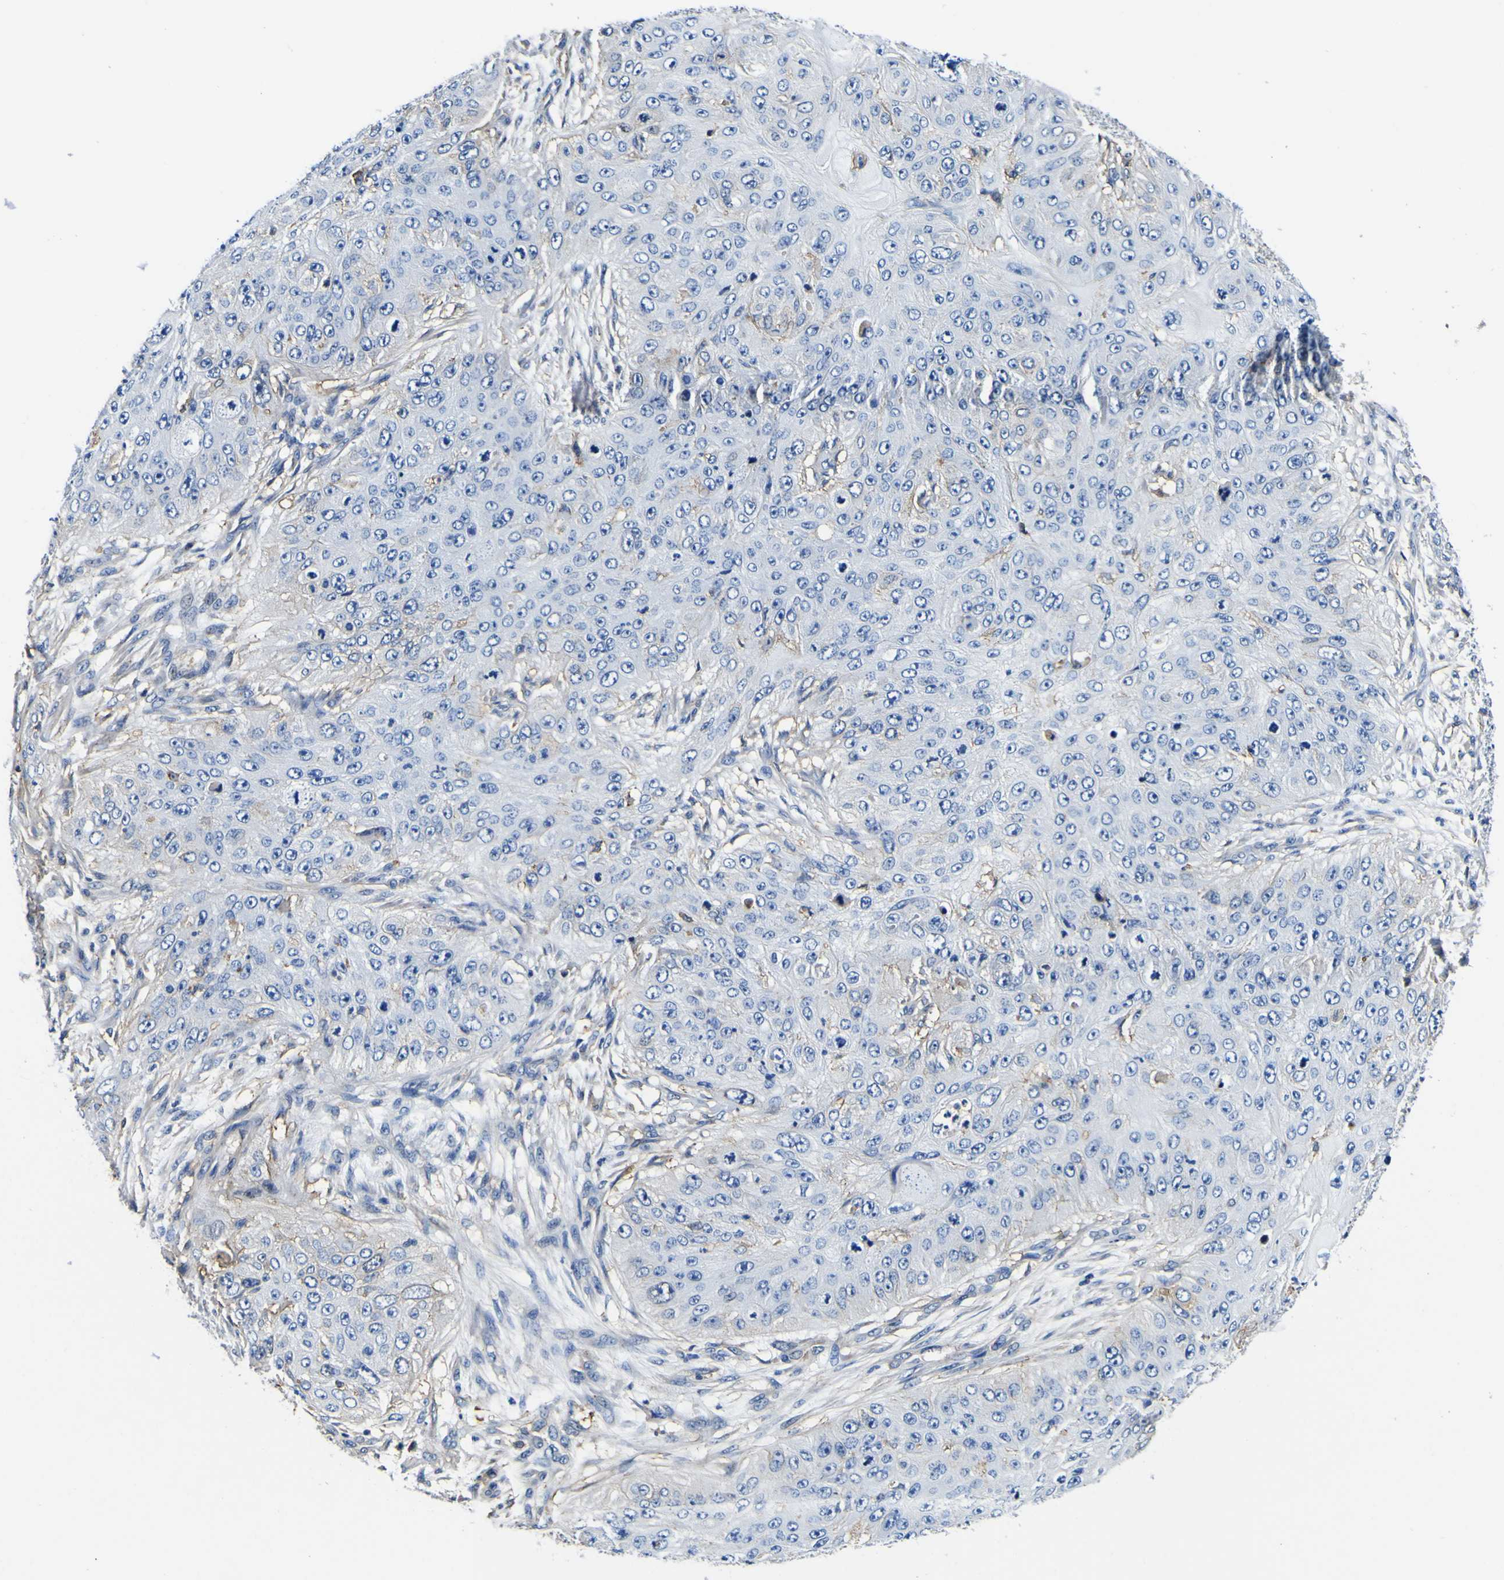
{"staining": {"intensity": "negative", "quantity": "none", "location": "none"}, "tissue": "skin cancer", "cell_type": "Tumor cells", "image_type": "cancer", "snomed": [{"axis": "morphology", "description": "Squamous cell carcinoma, NOS"}, {"axis": "topography", "description": "Skin"}], "caption": "Skin cancer (squamous cell carcinoma) was stained to show a protein in brown. There is no significant staining in tumor cells.", "gene": "PXDN", "patient": {"sex": "female", "age": 80}}